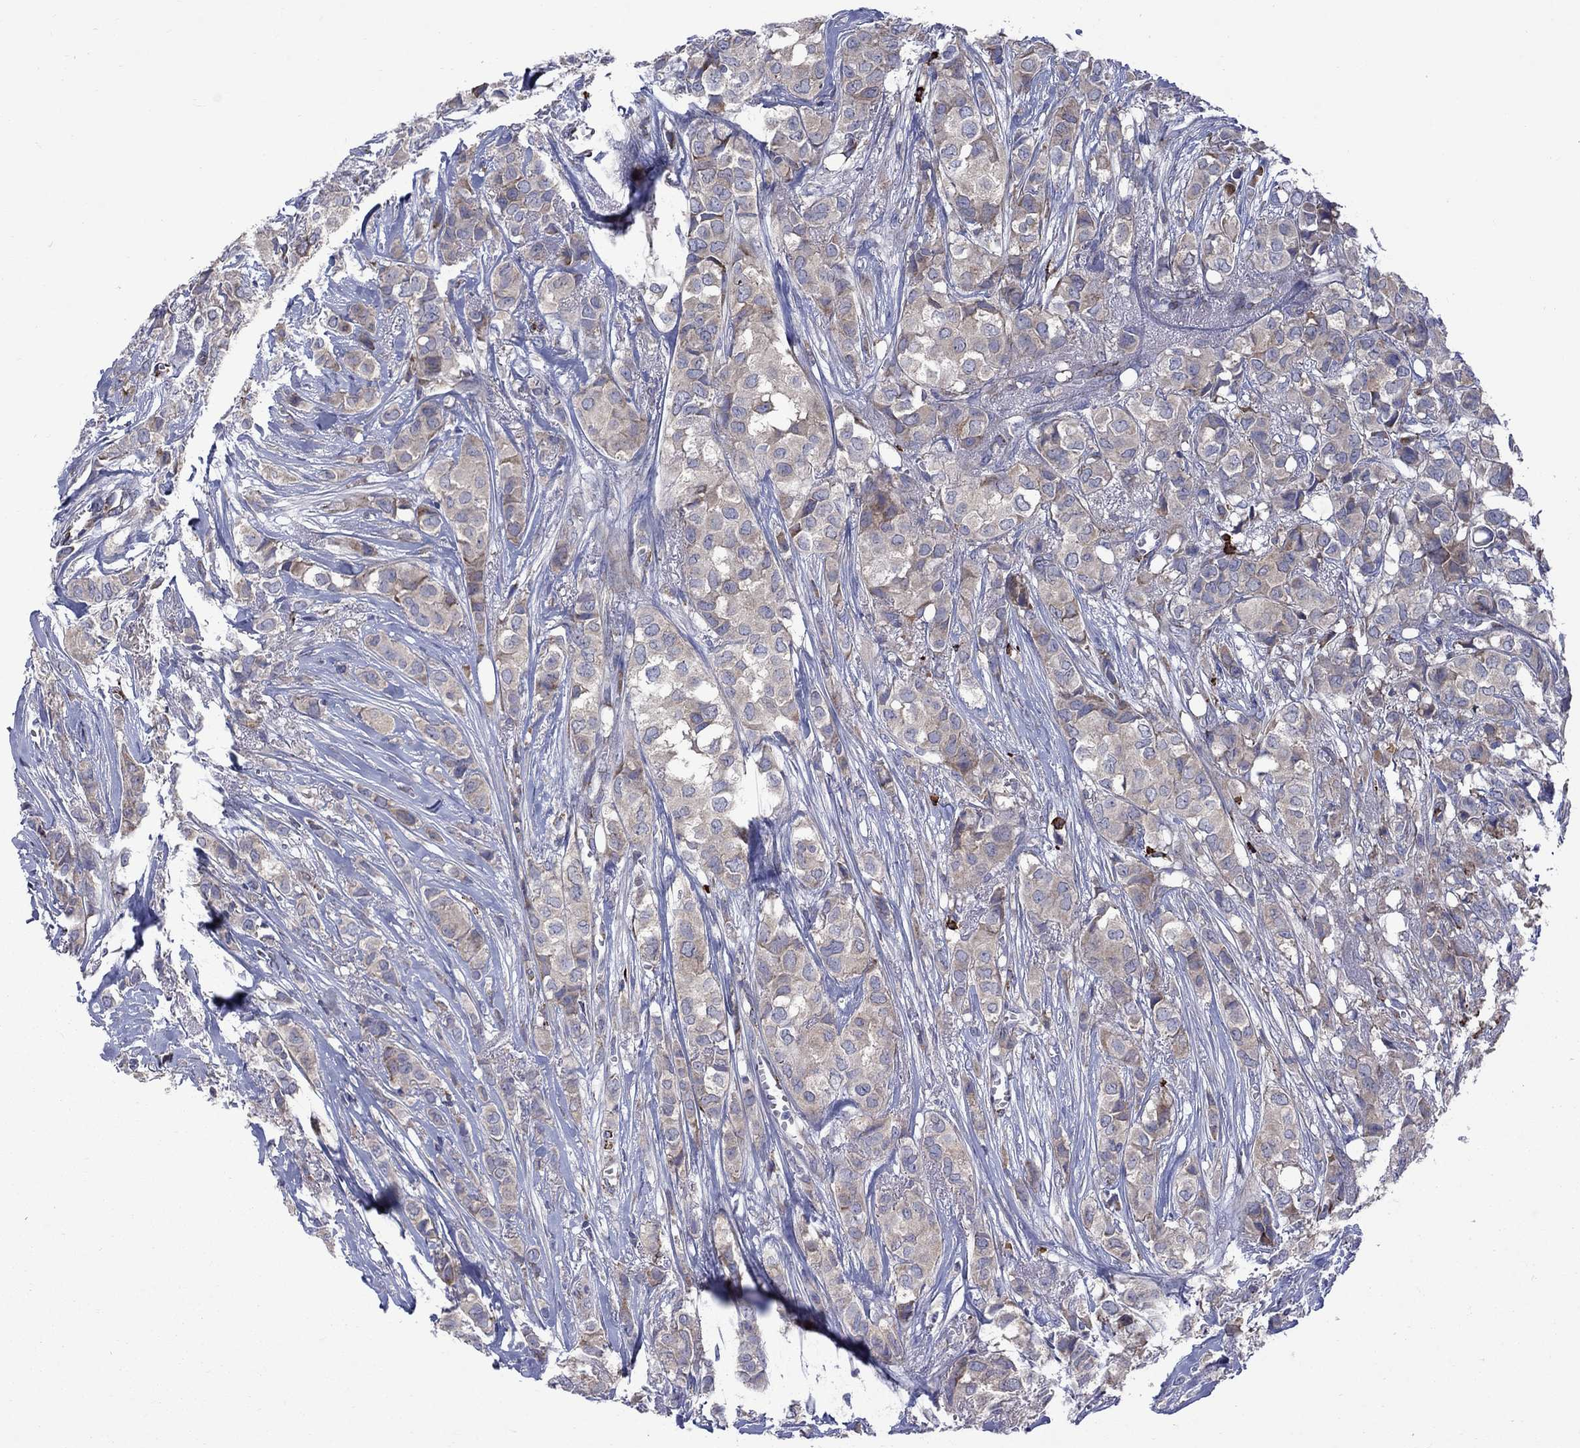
{"staining": {"intensity": "weak", "quantity": "<25%", "location": "cytoplasmic/membranous"}, "tissue": "breast cancer", "cell_type": "Tumor cells", "image_type": "cancer", "snomed": [{"axis": "morphology", "description": "Duct carcinoma"}, {"axis": "topography", "description": "Breast"}], "caption": "High magnification brightfield microscopy of breast cancer stained with DAB (brown) and counterstained with hematoxylin (blue): tumor cells show no significant staining.", "gene": "ASNS", "patient": {"sex": "female", "age": 85}}